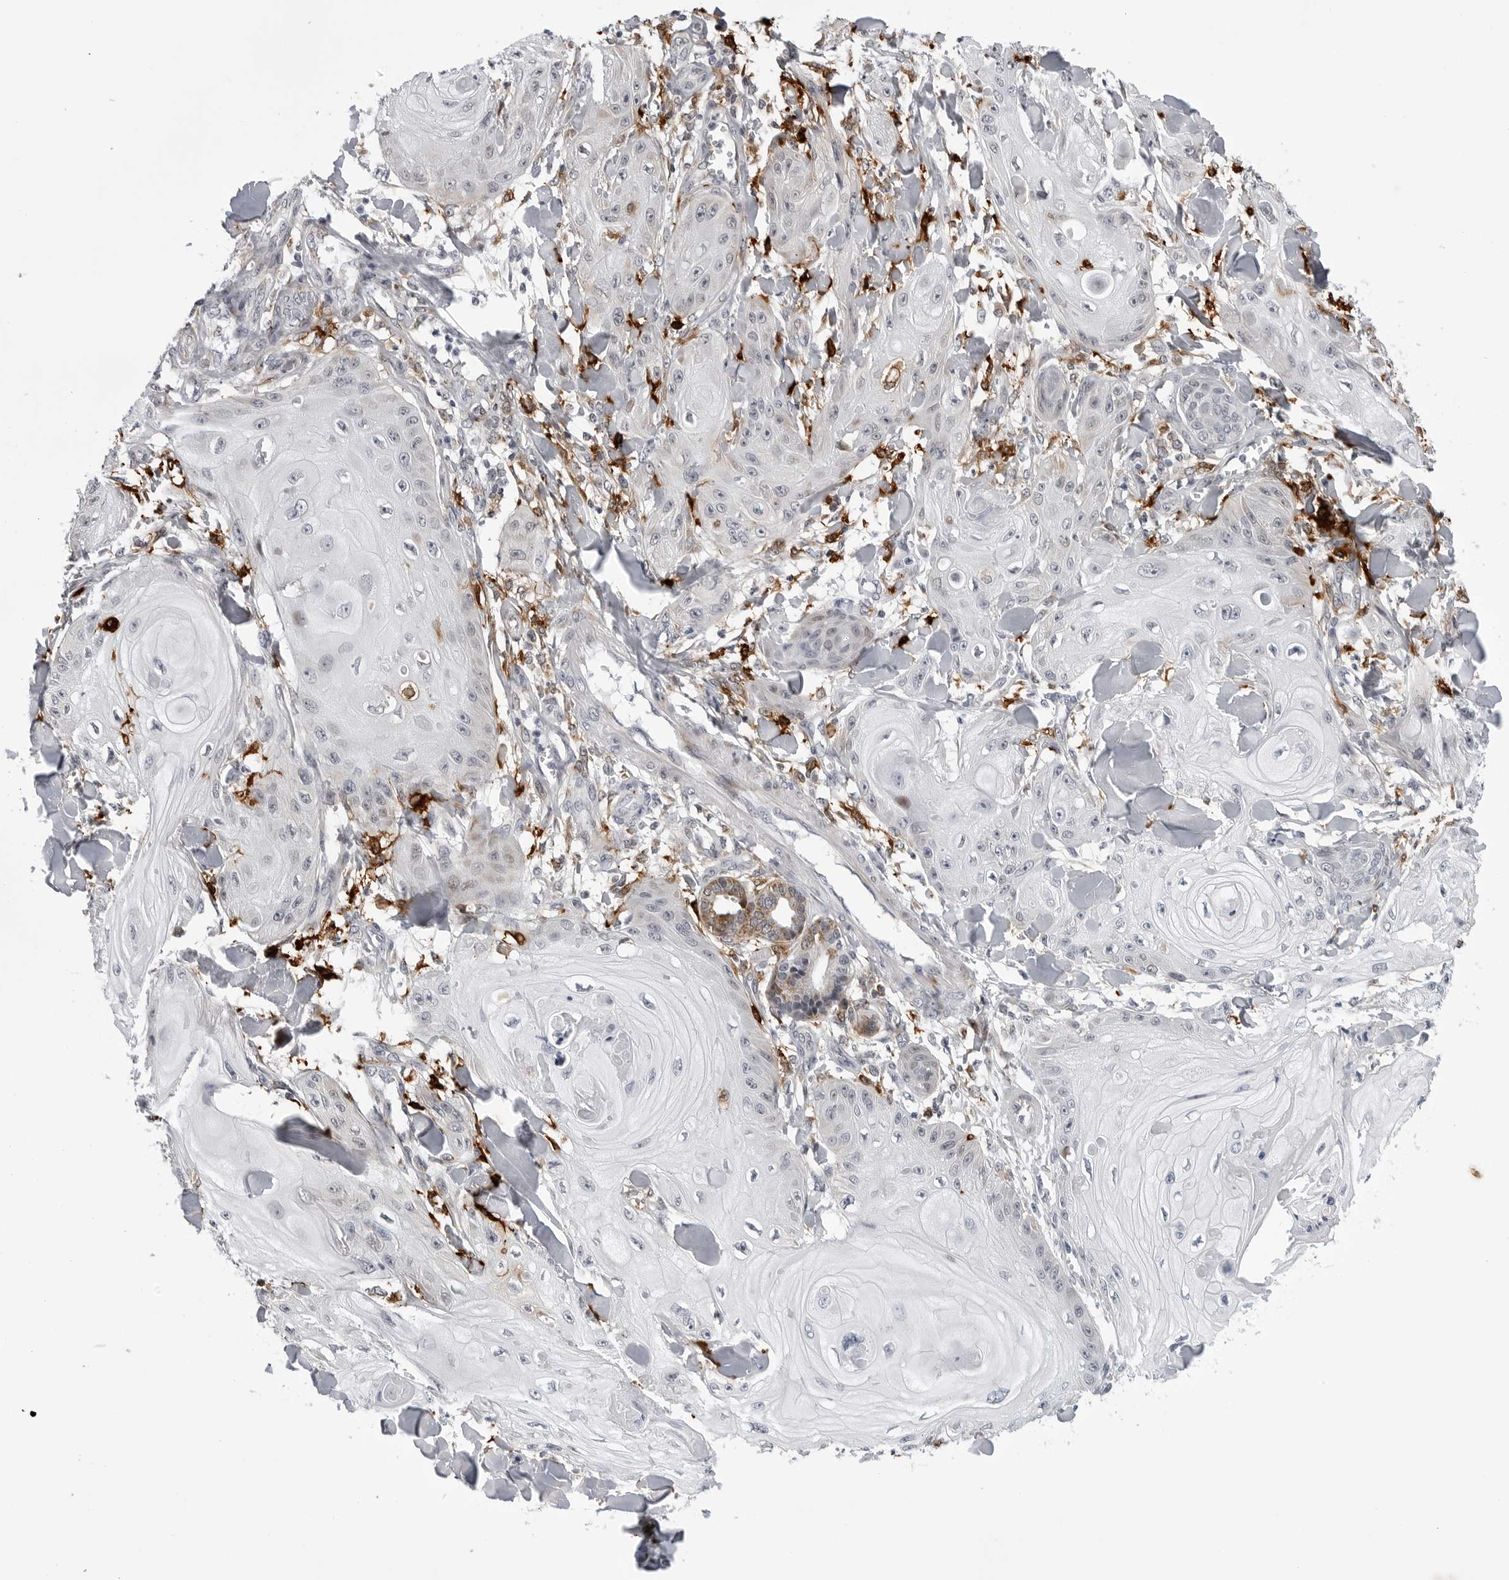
{"staining": {"intensity": "negative", "quantity": "none", "location": "none"}, "tissue": "skin cancer", "cell_type": "Tumor cells", "image_type": "cancer", "snomed": [{"axis": "morphology", "description": "Squamous cell carcinoma, NOS"}, {"axis": "topography", "description": "Skin"}], "caption": "A micrograph of human skin cancer is negative for staining in tumor cells.", "gene": "CDK20", "patient": {"sex": "male", "age": 74}}